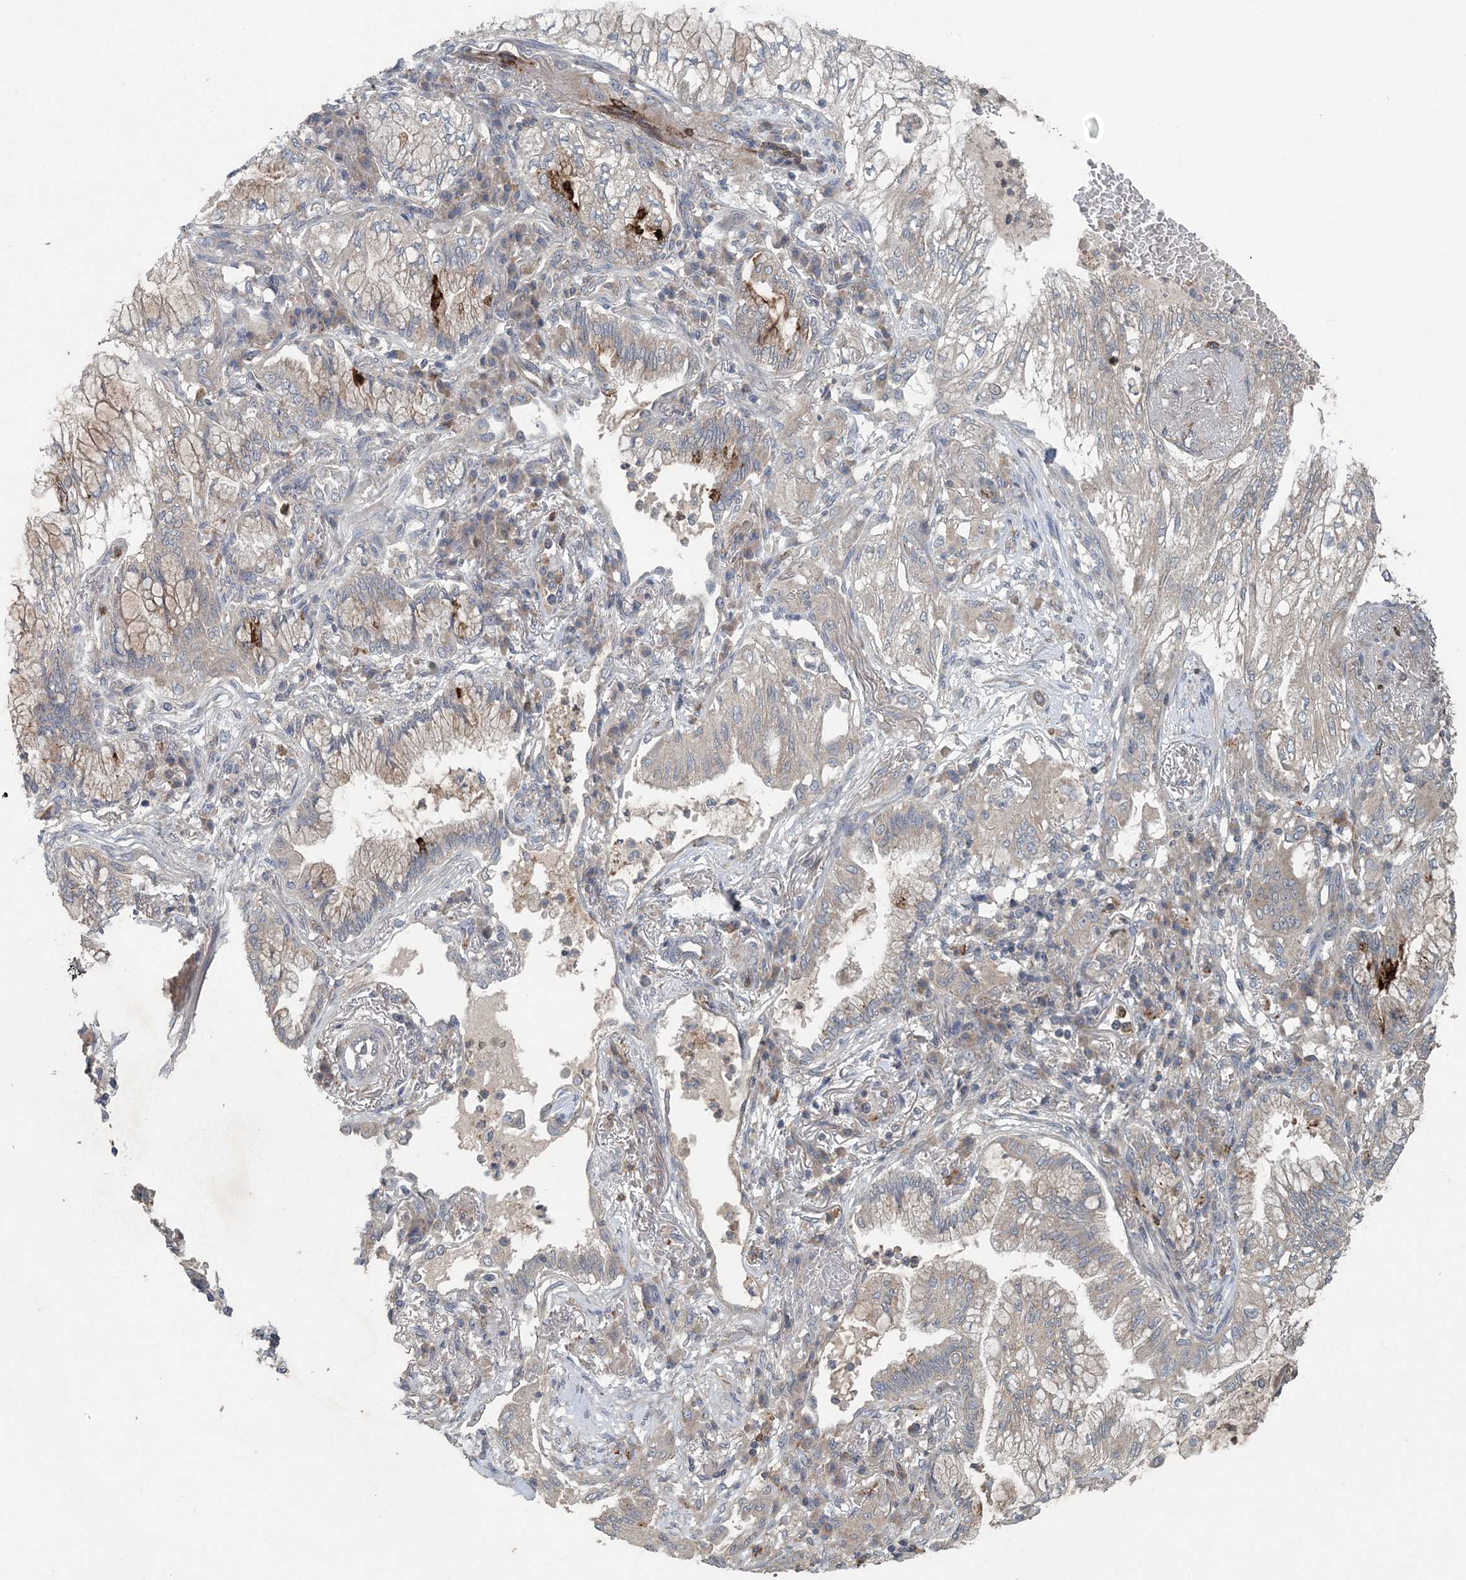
{"staining": {"intensity": "moderate", "quantity": "<25%", "location": "cytoplasmic/membranous"}, "tissue": "lung cancer", "cell_type": "Tumor cells", "image_type": "cancer", "snomed": [{"axis": "morphology", "description": "Adenocarcinoma, NOS"}, {"axis": "topography", "description": "Lung"}], "caption": "About <25% of tumor cells in human lung adenocarcinoma display moderate cytoplasmic/membranous protein staining as visualized by brown immunohistochemical staining.", "gene": "MYO9B", "patient": {"sex": "female", "age": 70}}